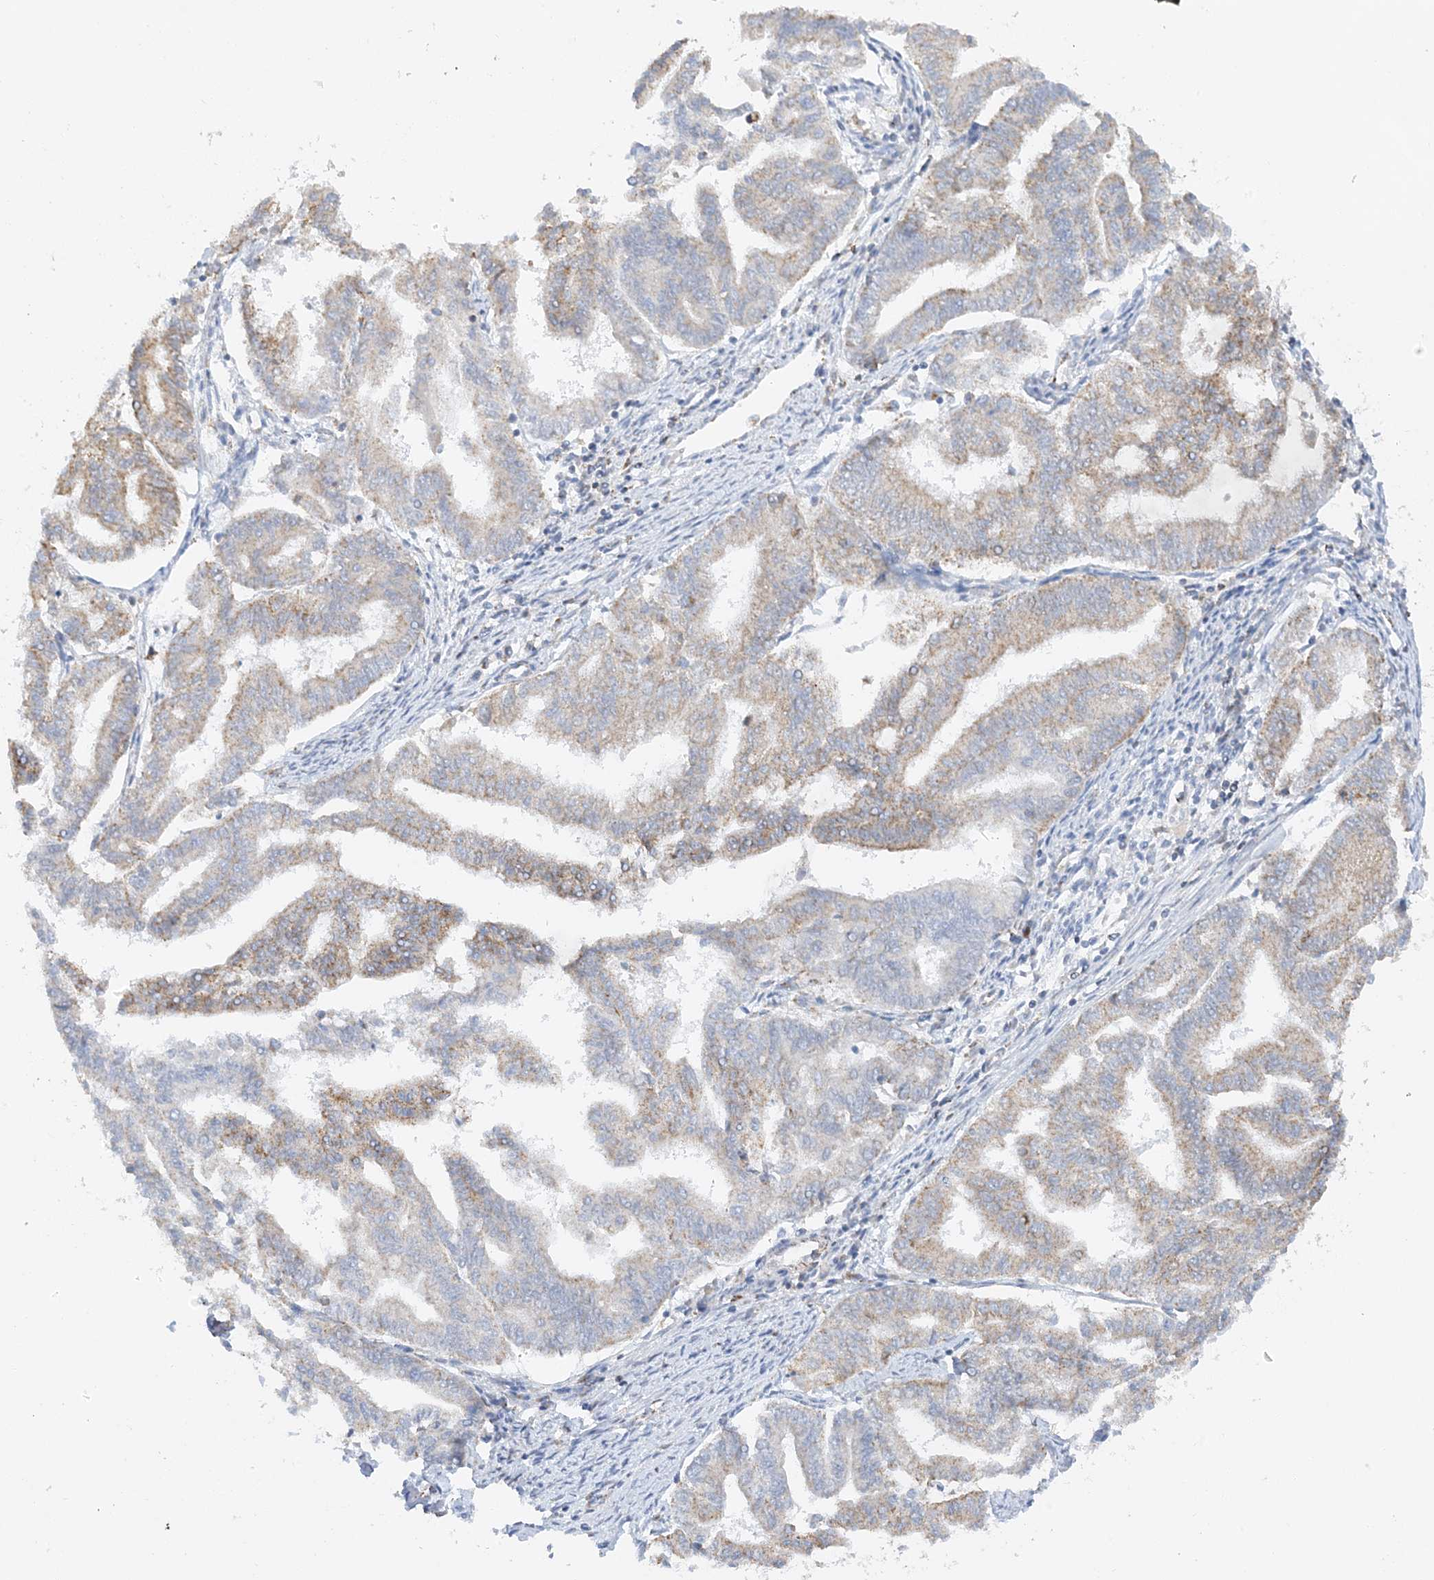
{"staining": {"intensity": "moderate", "quantity": "<25%", "location": "cytoplasmic/membranous"}, "tissue": "endometrial cancer", "cell_type": "Tumor cells", "image_type": "cancer", "snomed": [{"axis": "morphology", "description": "Adenocarcinoma, NOS"}, {"axis": "topography", "description": "Endometrium"}], "caption": "Protein expression analysis of adenocarcinoma (endometrial) exhibits moderate cytoplasmic/membranous staining in approximately <25% of tumor cells. (DAB IHC with brightfield microscopy, high magnification).", "gene": "CAPN13", "patient": {"sex": "female", "age": 79}}